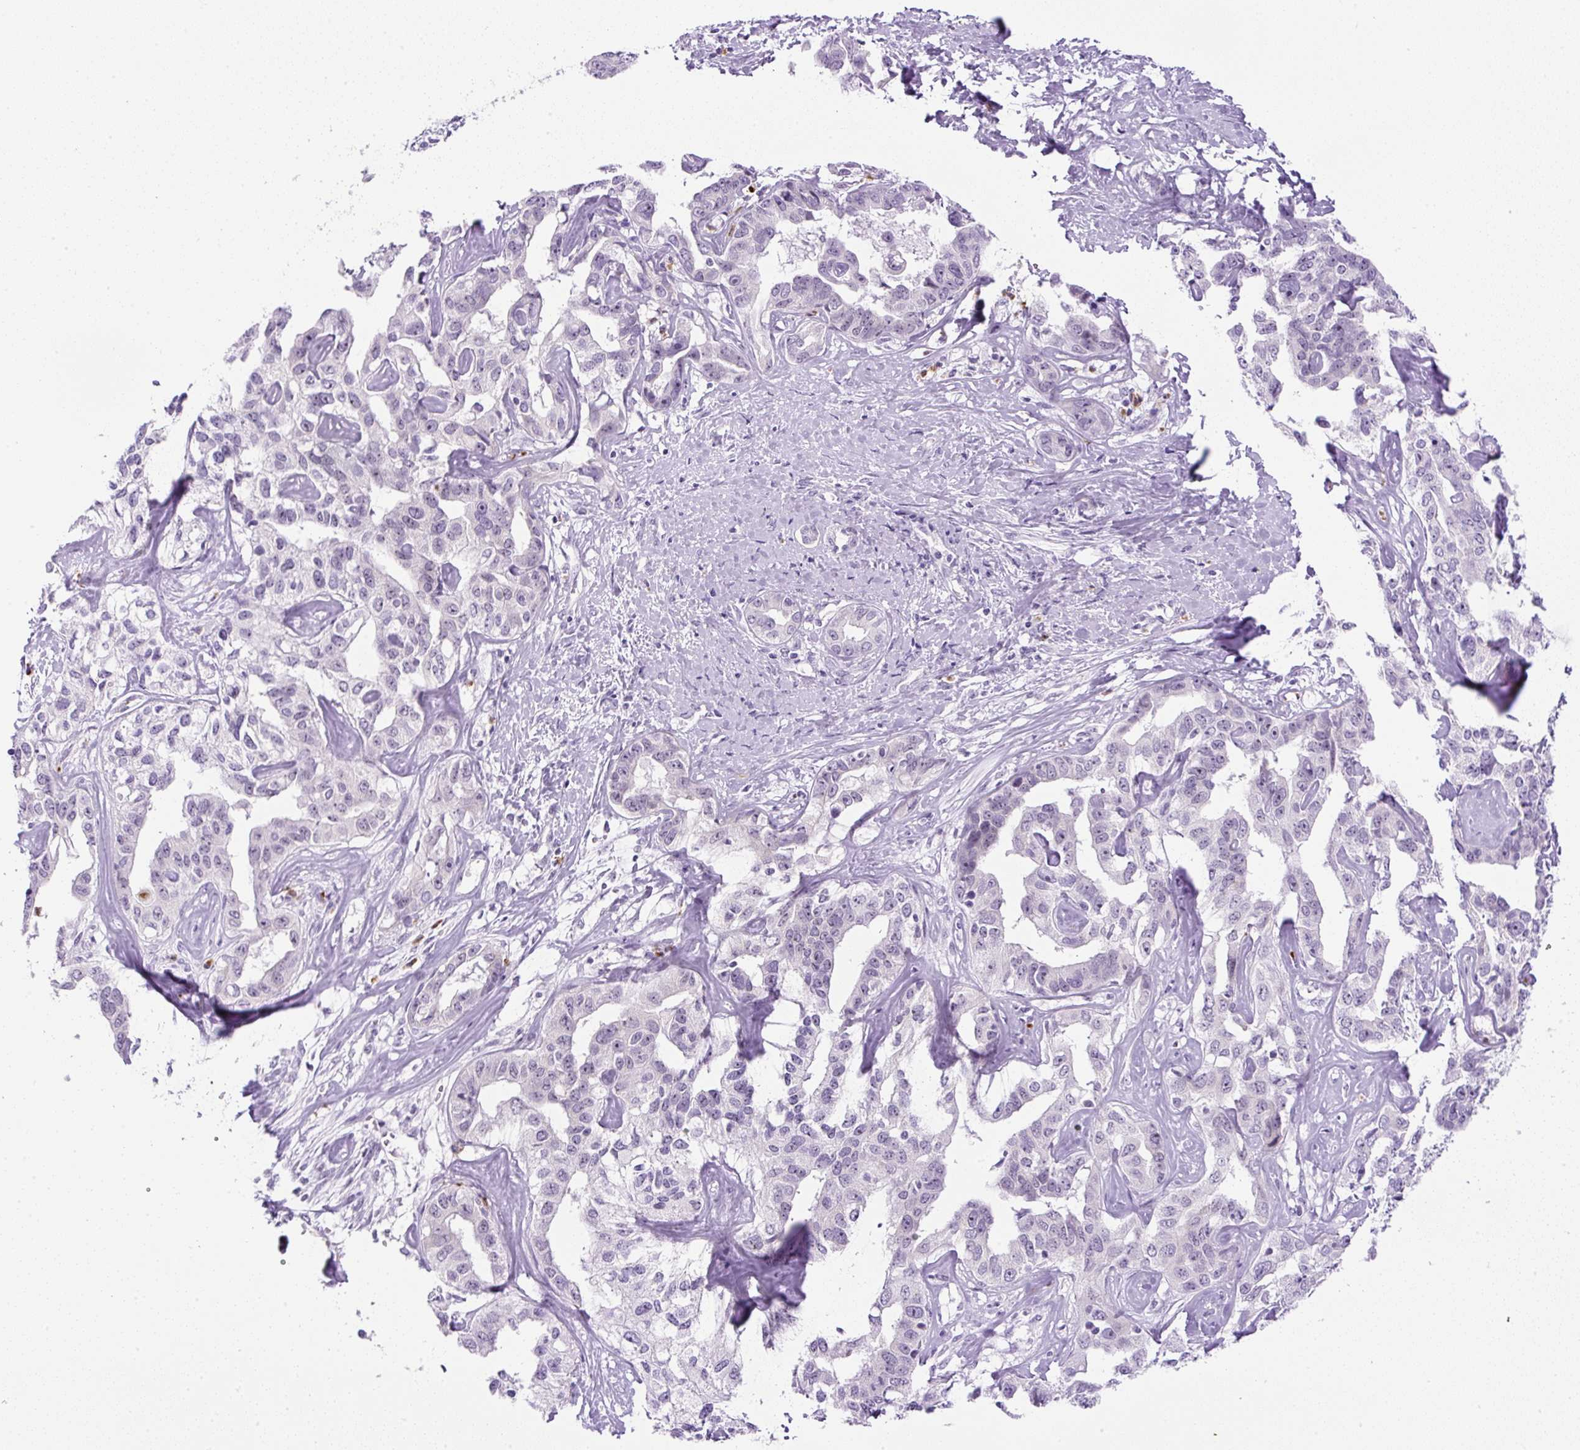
{"staining": {"intensity": "negative", "quantity": "none", "location": "none"}, "tissue": "liver cancer", "cell_type": "Tumor cells", "image_type": "cancer", "snomed": [{"axis": "morphology", "description": "Cholangiocarcinoma"}, {"axis": "topography", "description": "Liver"}], "caption": "Human liver cholangiocarcinoma stained for a protein using immunohistochemistry shows no staining in tumor cells.", "gene": "RHBDD2", "patient": {"sex": "male", "age": 59}}